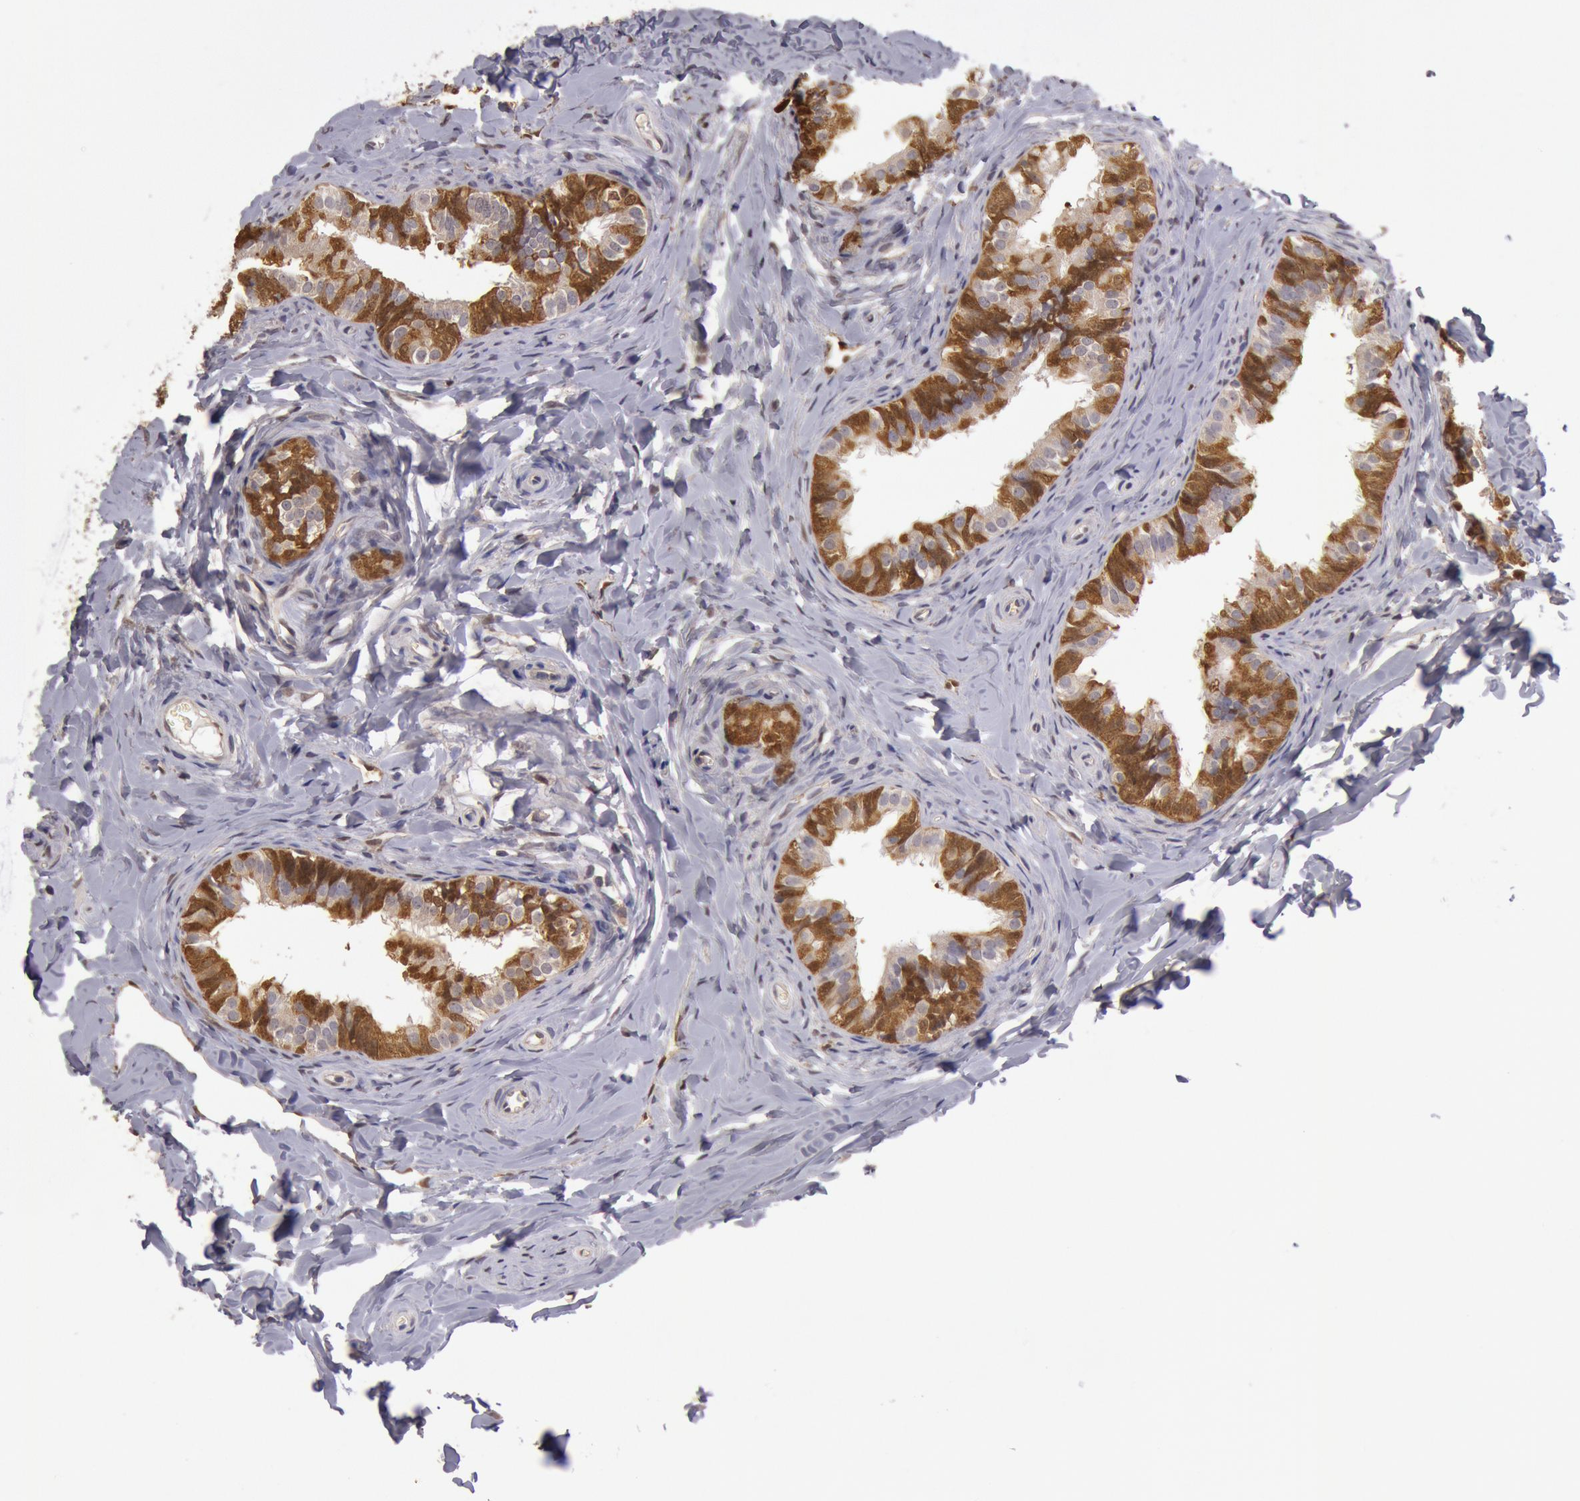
{"staining": {"intensity": "strong", "quantity": "25%-75%", "location": "cytoplasmic/membranous"}, "tissue": "epididymis", "cell_type": "Glandular cells", "image_type": "normal", "snomed": [{"axis": "morphology", "description": "Normal tissue, NOS"}, {"axis": "topography", "description": "Epididymis"}], "caption": "This micrograph demonstrates IHC staining of unremarkable epididymis, with high strong cytoplasmic/membranous staining in approximately 25%-75% of glandular cells.", "gene": "MPST", "patient": {"sex": "male", "age": 26}}